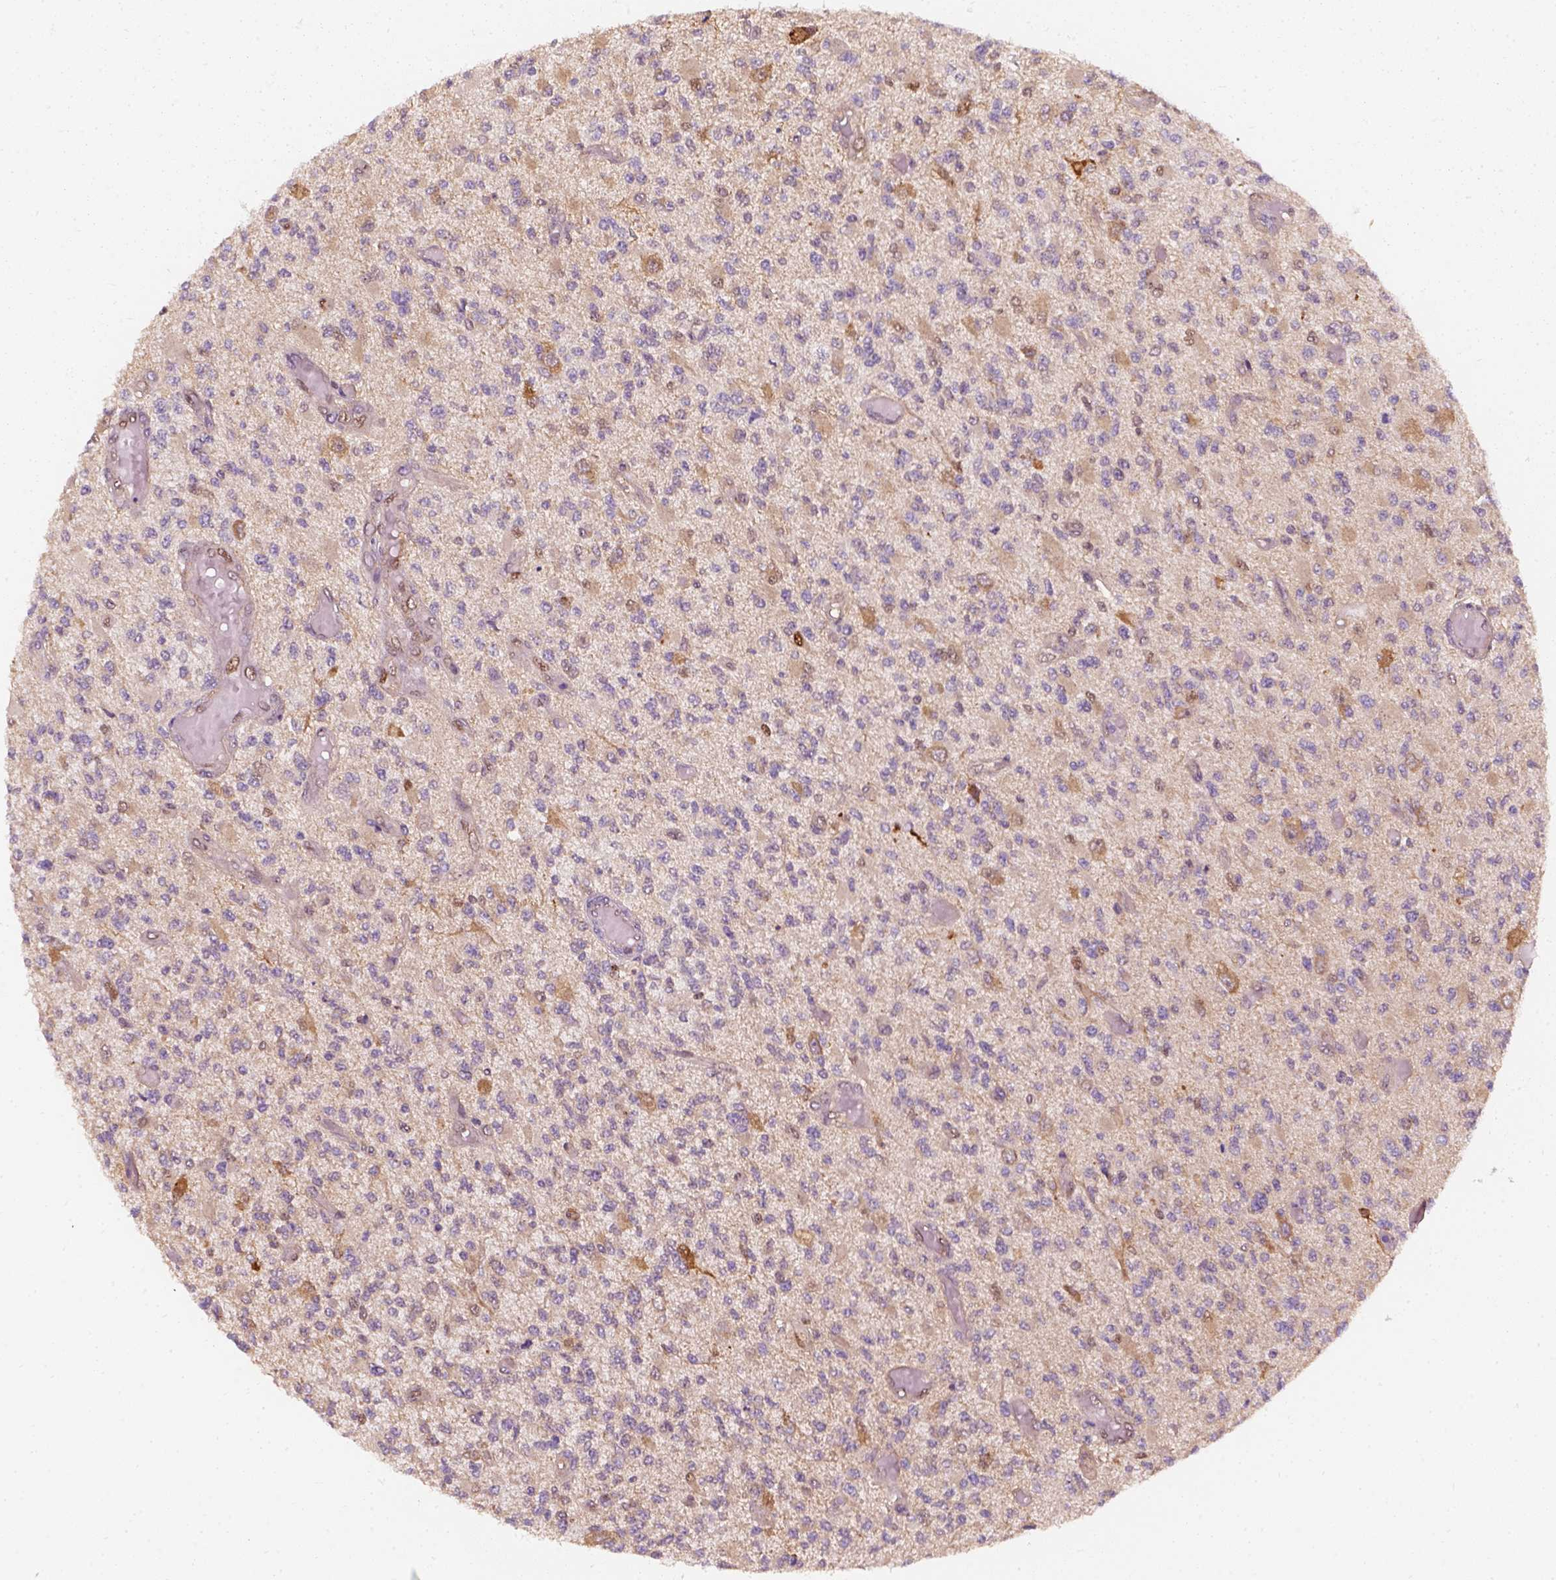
{"staining": {"intensity": "negative", "quantity": "none", "location": "none"}, "tissue": "glioma", "cell_type": "Tumor cells", "image_type": "cancer", "snomed": [{"axis": "morphology", "description": "Glioma, malignant, High grade"}, {"axis": "topography", "description": "Brain"}], "caption": "High power microscopy micrograph of an immunohistochemistry micrograph of glioma, revealing no significant expression in tumor cells. The staining was performed using DAB to visualize the protein expression in brown, while the nuclei were stained in blue with hematoxylin (Magnification: 20x).", "gene": "SQSTM1", "patient": {"sex": "female", "age": 63}}